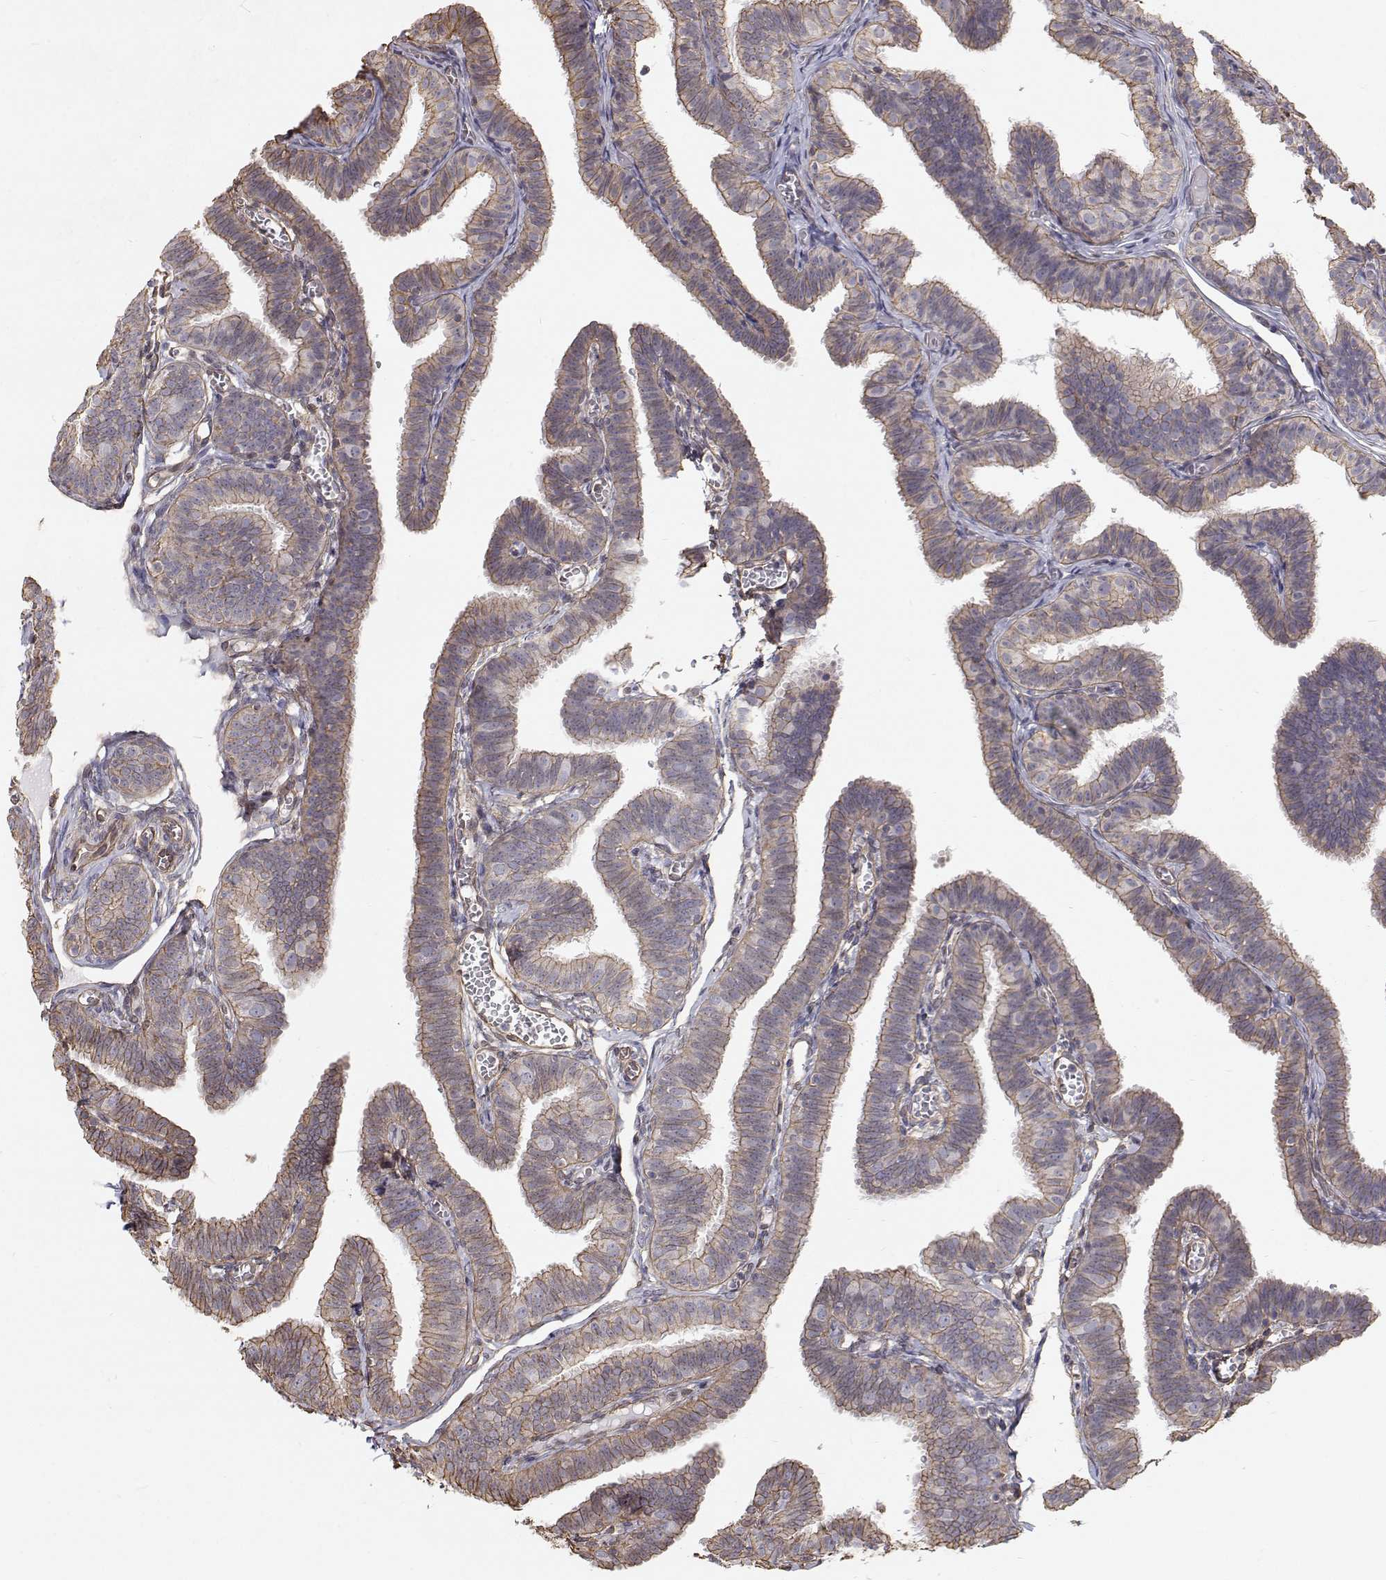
{"staining": {"intensity": "weak", "quantity": "25%-75%", "location": "cytoplasmic/membranous"}, "tissue": "fallopian tube", "cell_type": "Glandular cells", "image_type": "normal", "snomed": [{"axis": "morphology", "description": "Normal tissue, NOS"}, {"axis": "topography", "description": "Fallopian tube"}], "caption": "DAB immunohistochemical staining of unremarkable fallopian tube shows weak cytoplasmic/membranous protein staining in about 25%-75% of glandular cells.", "gene": "GSDMA", "patient": {"sex": "female", "age": 25}}